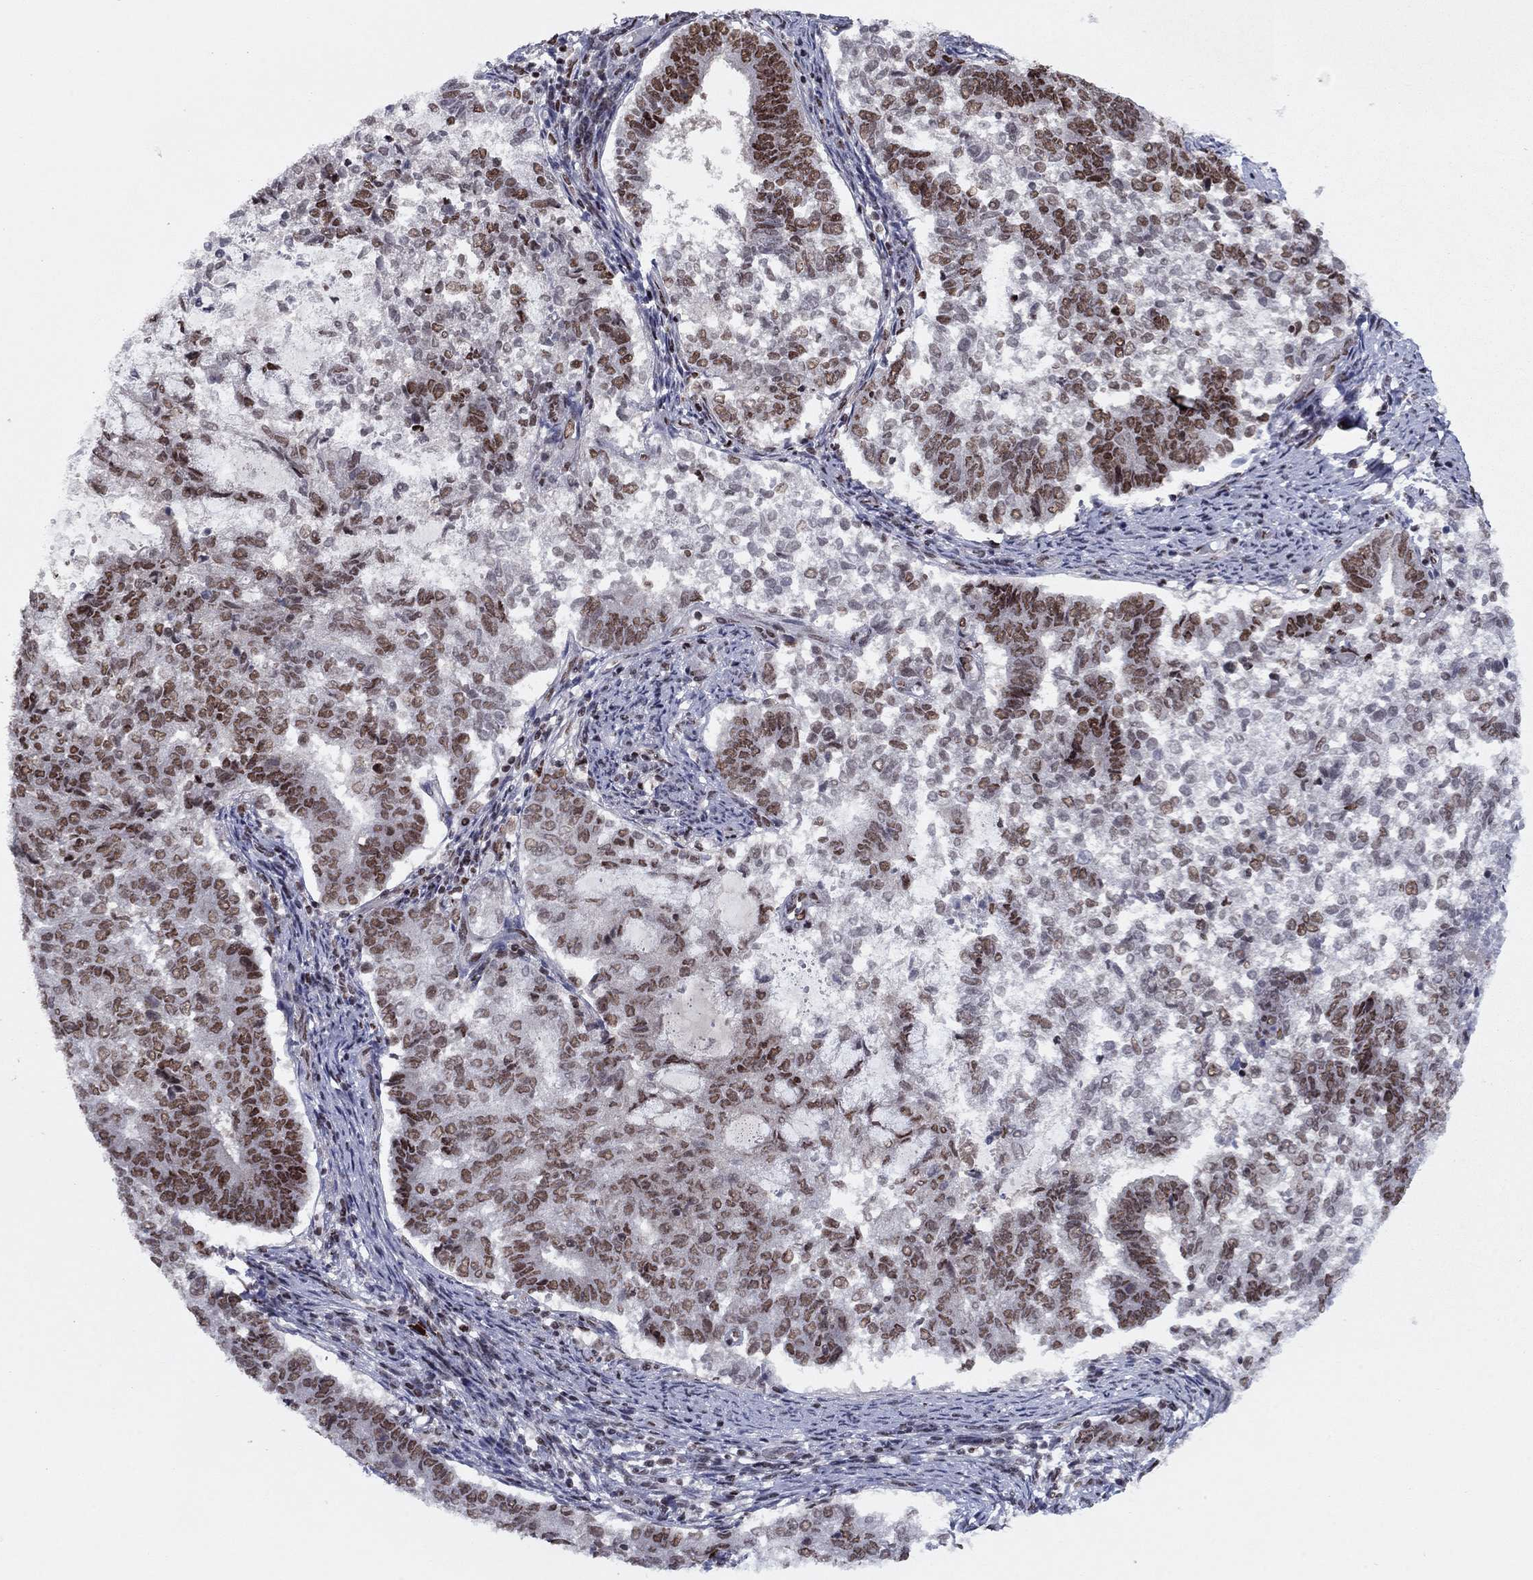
{"staining": {"intensity": "strong", "quantity": "25%-75%", "location": "nuclear"}, "tissue": "endometrial cancer", "cell_type": "Tumor cells", "image_type": "cancer", "snomed": [{"axis": "morphology", "description": "Adenocarcinoma, NOS"}, {"axis": "topography", "description": "Endometrium"}], "caption": "A brown stain shows strong nuclear expression of a protein in endometrial cancer (adenocarcinoma) tumor cells.", "gene": "USP54", "patient": {"sex": "female", "age": 65}}